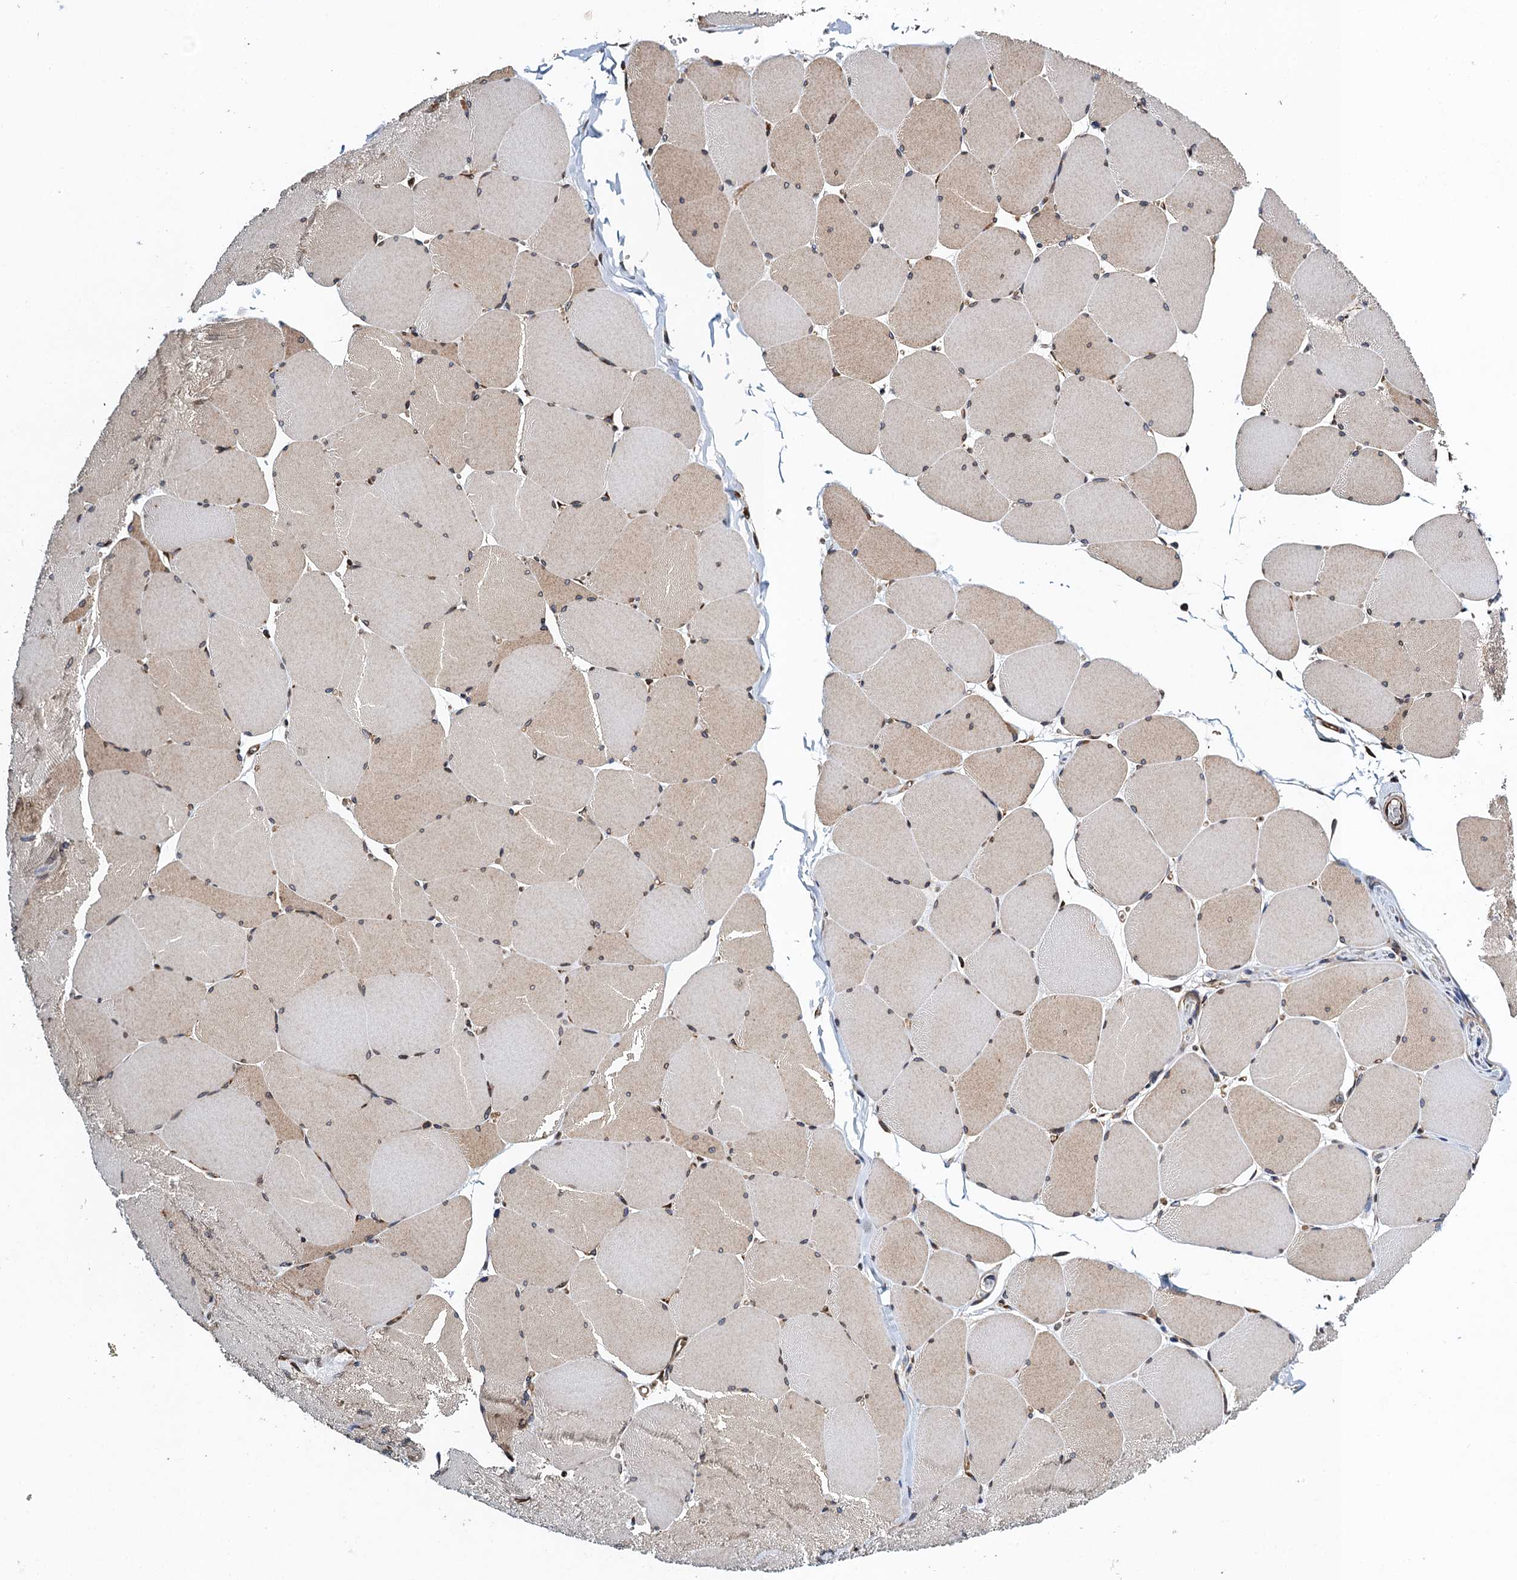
{"staining": {"intensity": "weak", "quantity": ">75%", "location": "cytoplasmic/membranous,nuclear"}, "tissue": "skeletal muscle", "cell_type": "Myocytes", "image_type": "normal", "snomed": [{"axis": "morphology", "description": "Normal tissue, NOS"}, {"axis": "topography", "description": "Skeletal muscle"}, {"axis": "topography", "description": "Head-Neck"}], "caption": "DAB immunohistochemical staining of benign skeletal muscle demonstrates weak cytoplasmic/membranous,nuclear protein expression in about >75% of myocytes. Nuclei are stained in blue.", "gene": "MDM1", "patient": {"sex": "male", "age": 66}}